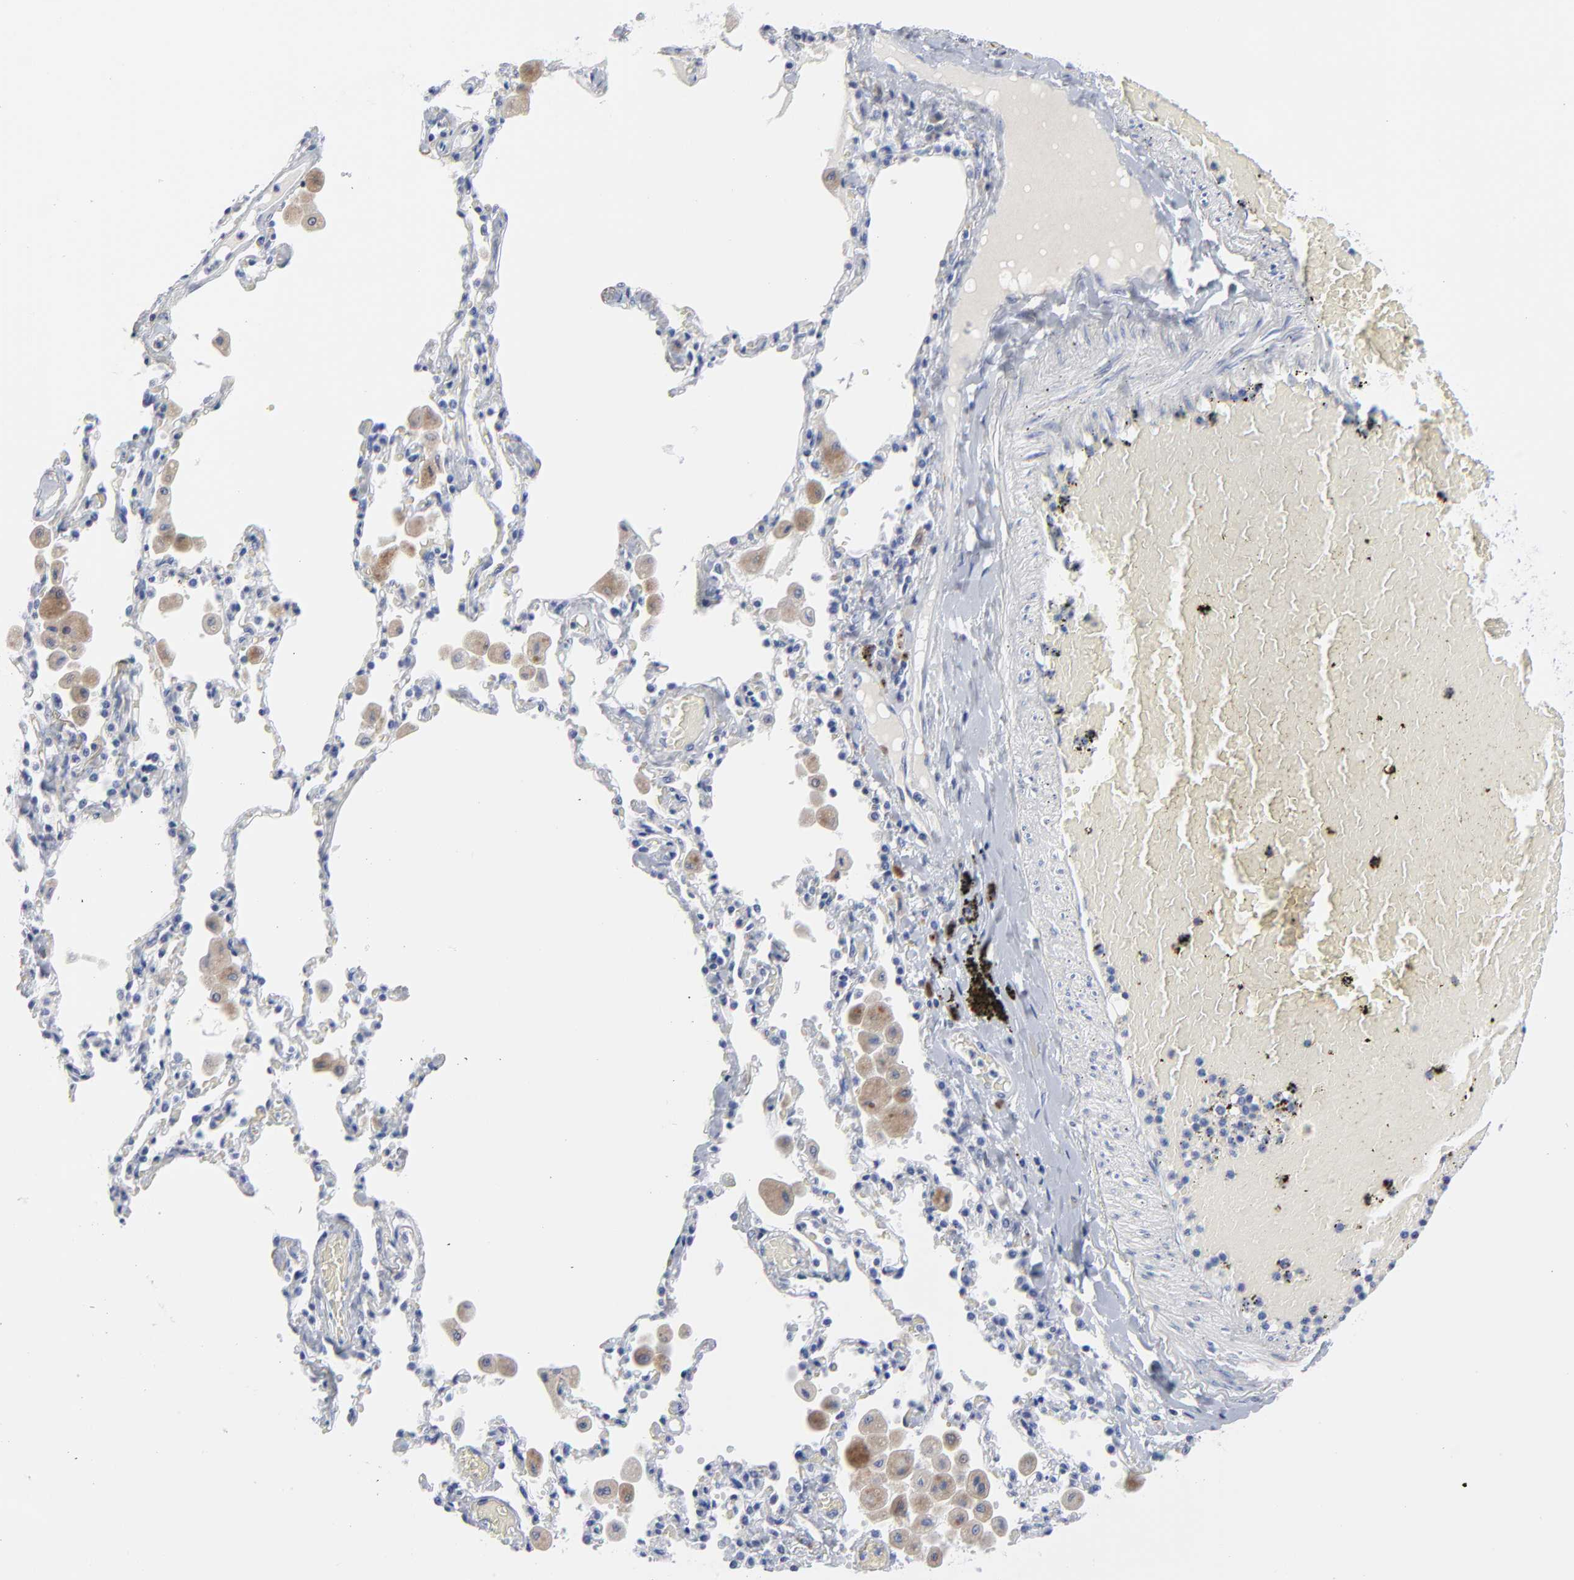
{"staining": {"intensity": "negative", "quantity": "none", "location": "none"}, "tissue": "bronchus", "cell_type": "Respiratory epithelial cells", "image_type": "normal", "snomed": [{"axis": "morphology", "description": "Normal tissue, NOS"}, {"axis": "morphology", "description": "Squamous cell carcinoma, NOS"}, {"axis": "topography", "description": "Bronchus"}, {"axis": "topography", "description": "Lung"}], "caption": "This is a image of IHC staining of normal bronchus, which shows no expression in respiratory epithelial cells. Brightfield microscopy of IHC stained with DAB (3,3'-diaminobenzidine) (brown) and hematoxylin (blue), captured at high magnification.", "gene": "CDK1", "patient": {"sex": "female", "age": 47}}